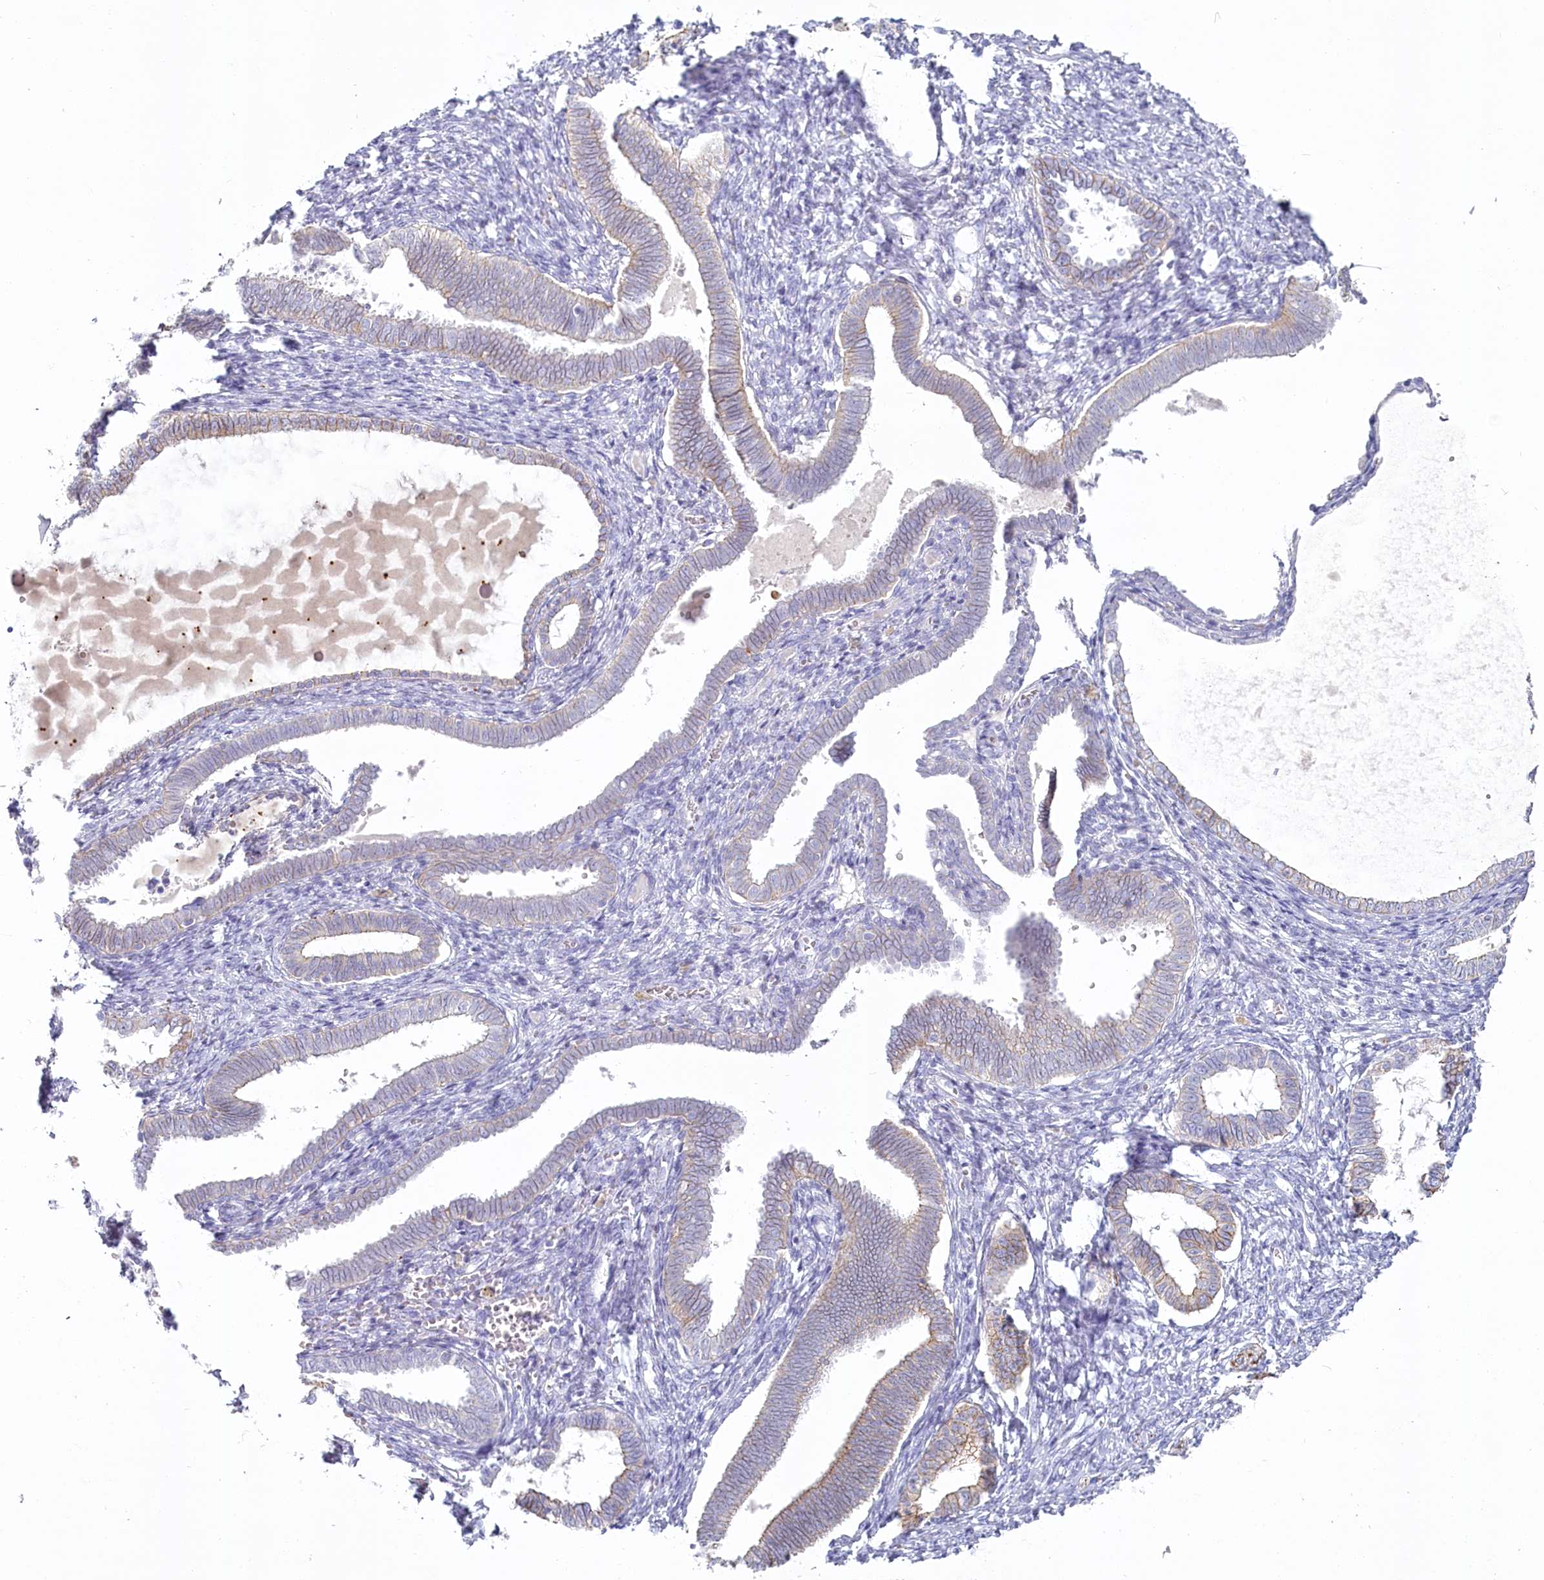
{"staining": {"intensity": "negative", "quantity": "none", "location": "none"}, "tissue": "endometrium", "cell_type": "Cells in endometrial stroma", "image_type": "normal", "snomed": [{"axis": "morphology", "description": "Normal tissue, NOS"}, {"axis": "topography", "description": "Endometrium"}], "caption": "Immunohistochemistry of benign human endometrium shows no positivity in cells in endometrial stroma.", "gene": "IFIT5", "patient": {"sex": "female", "age": 77}}